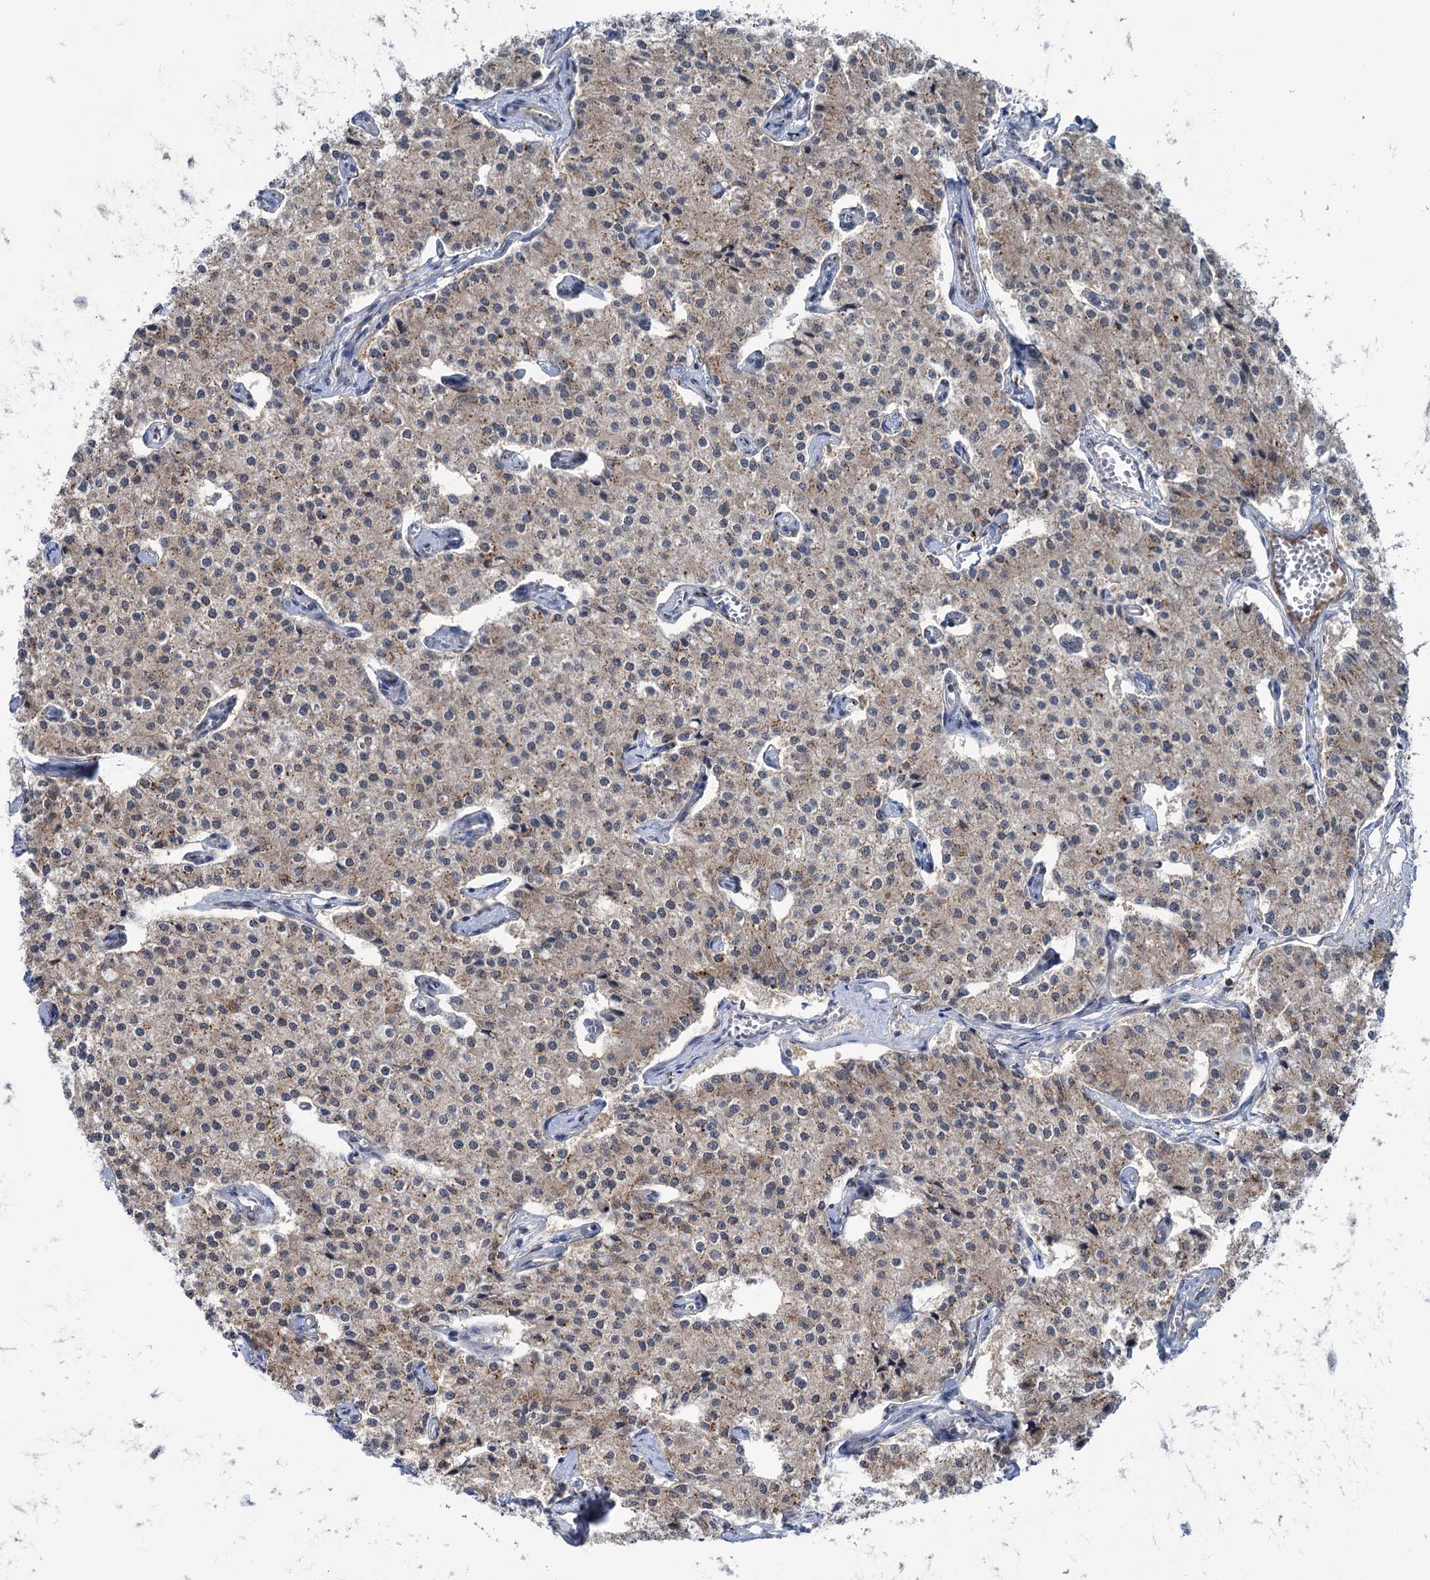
{"staining": {"intensity": "moderate", "quantity": "25%-75%", "location": "cytoplasmic/membranous"}, "tissue": "carcinoid", "cell_type": "Tumor cells", "image_type": "cancer", "snomed": [{"axis": "morphology", "description": "Carcinoid, malignant, NOS"}, {"axis": "topography", "description": "Colon"}], "caption": "DAB (3,3'-diaminobenzidine) immunohistochemical staining of carcinoid shows moderate cytoplasmic/membranous protein positivity in approximately 25%-75% of tumor cells.", "gene": "ELP4", "patient": {"sex": "female", "age": 52}}